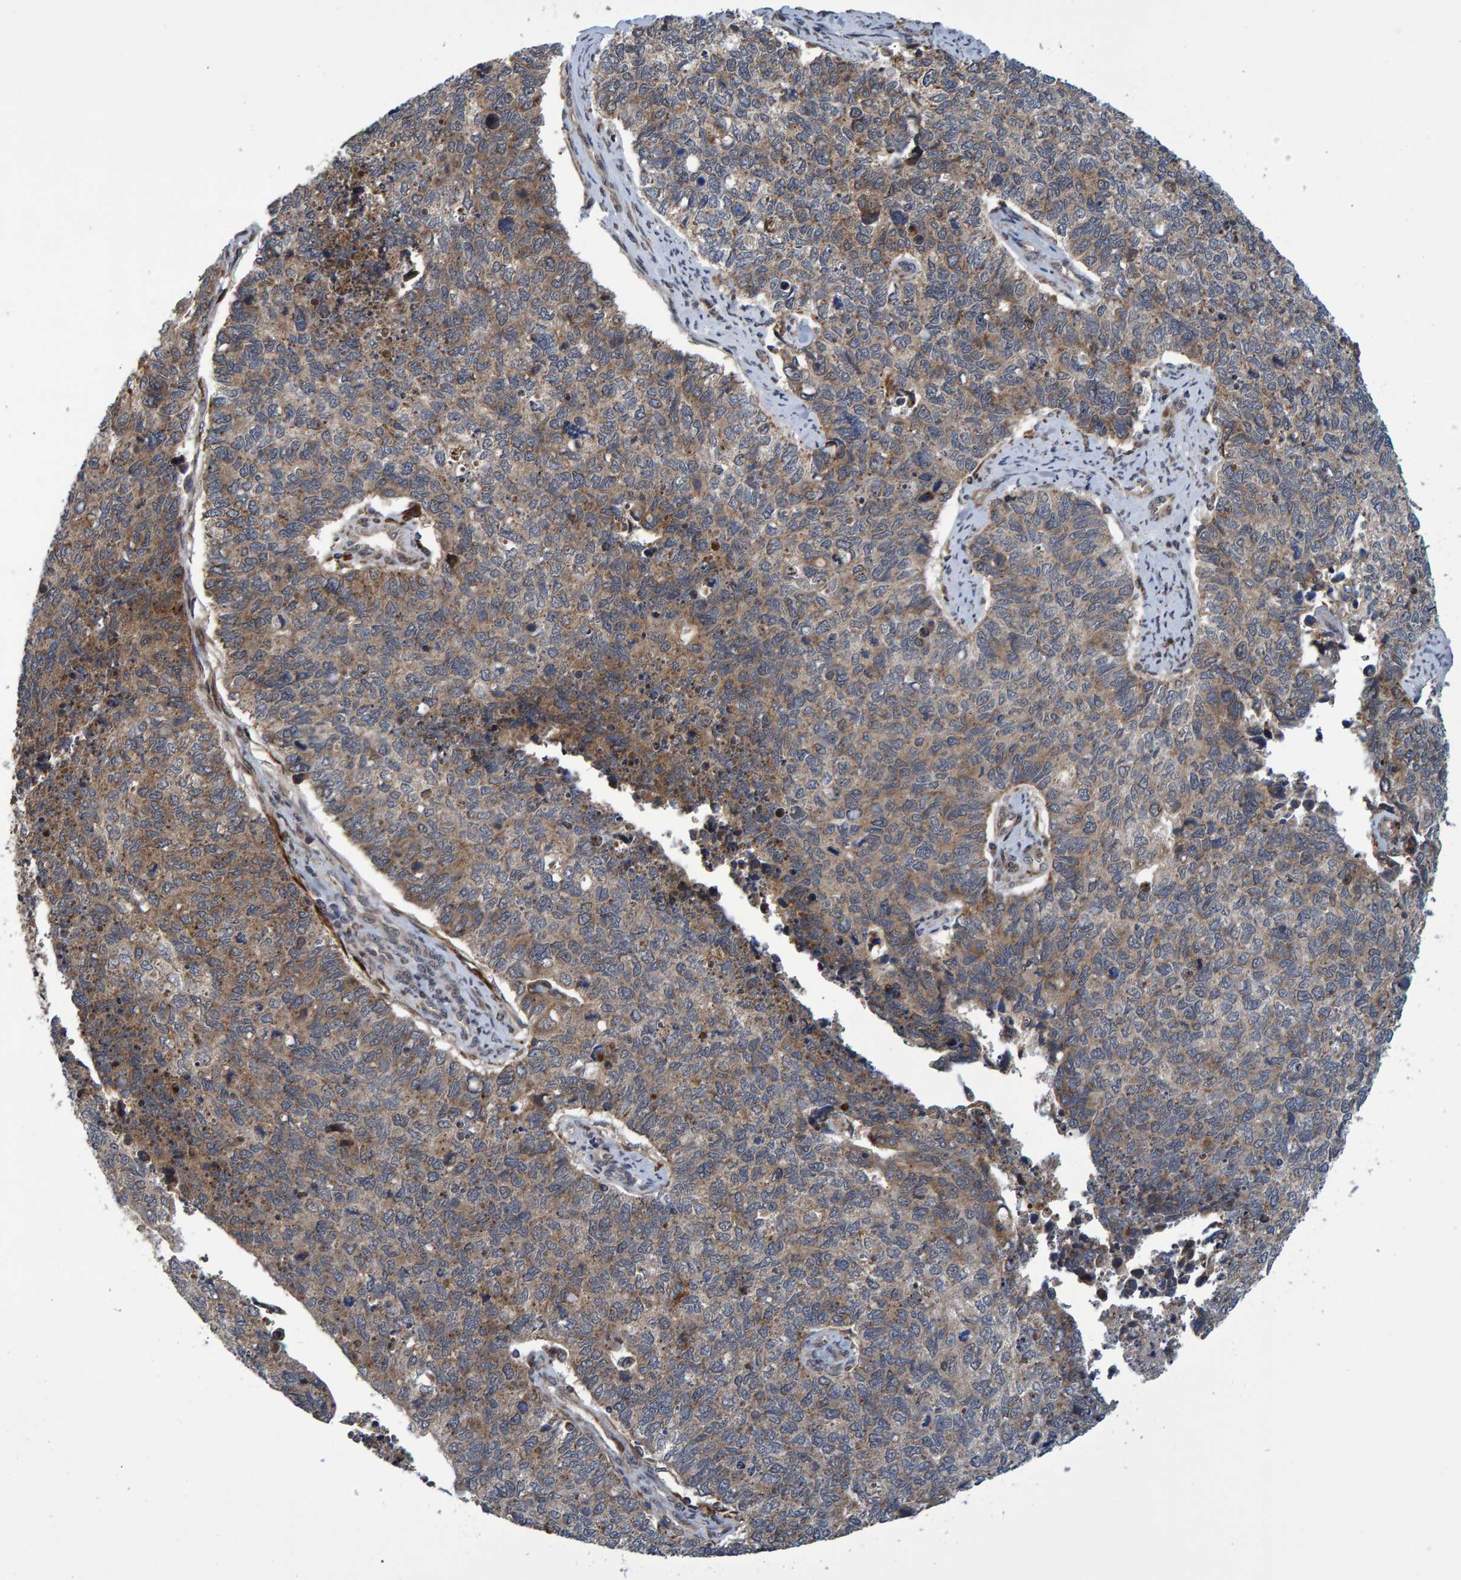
{"staining": {"intensity": "weak", "quantity": "25%-75%", "location": "cytoplasmic/membranous"}, "tissue": "cervical cancer", "cell_type": "Tumor cells", "image_type": "cancer", "snomed": [{"axis": "morphology", "description": "Squamous cell carcinoma, NOS"}, {"axis": "topography", "description": "Cervix"}], "caption": "Human cervical squamous cell carcinoma stained for a protein (brown) exhibits weak cytoplasmic/membranous positive staining in about 25%-75% of tumor cells.", "gene": "ATP6V1H", "patient": {"sex": "female", "age": 63}}